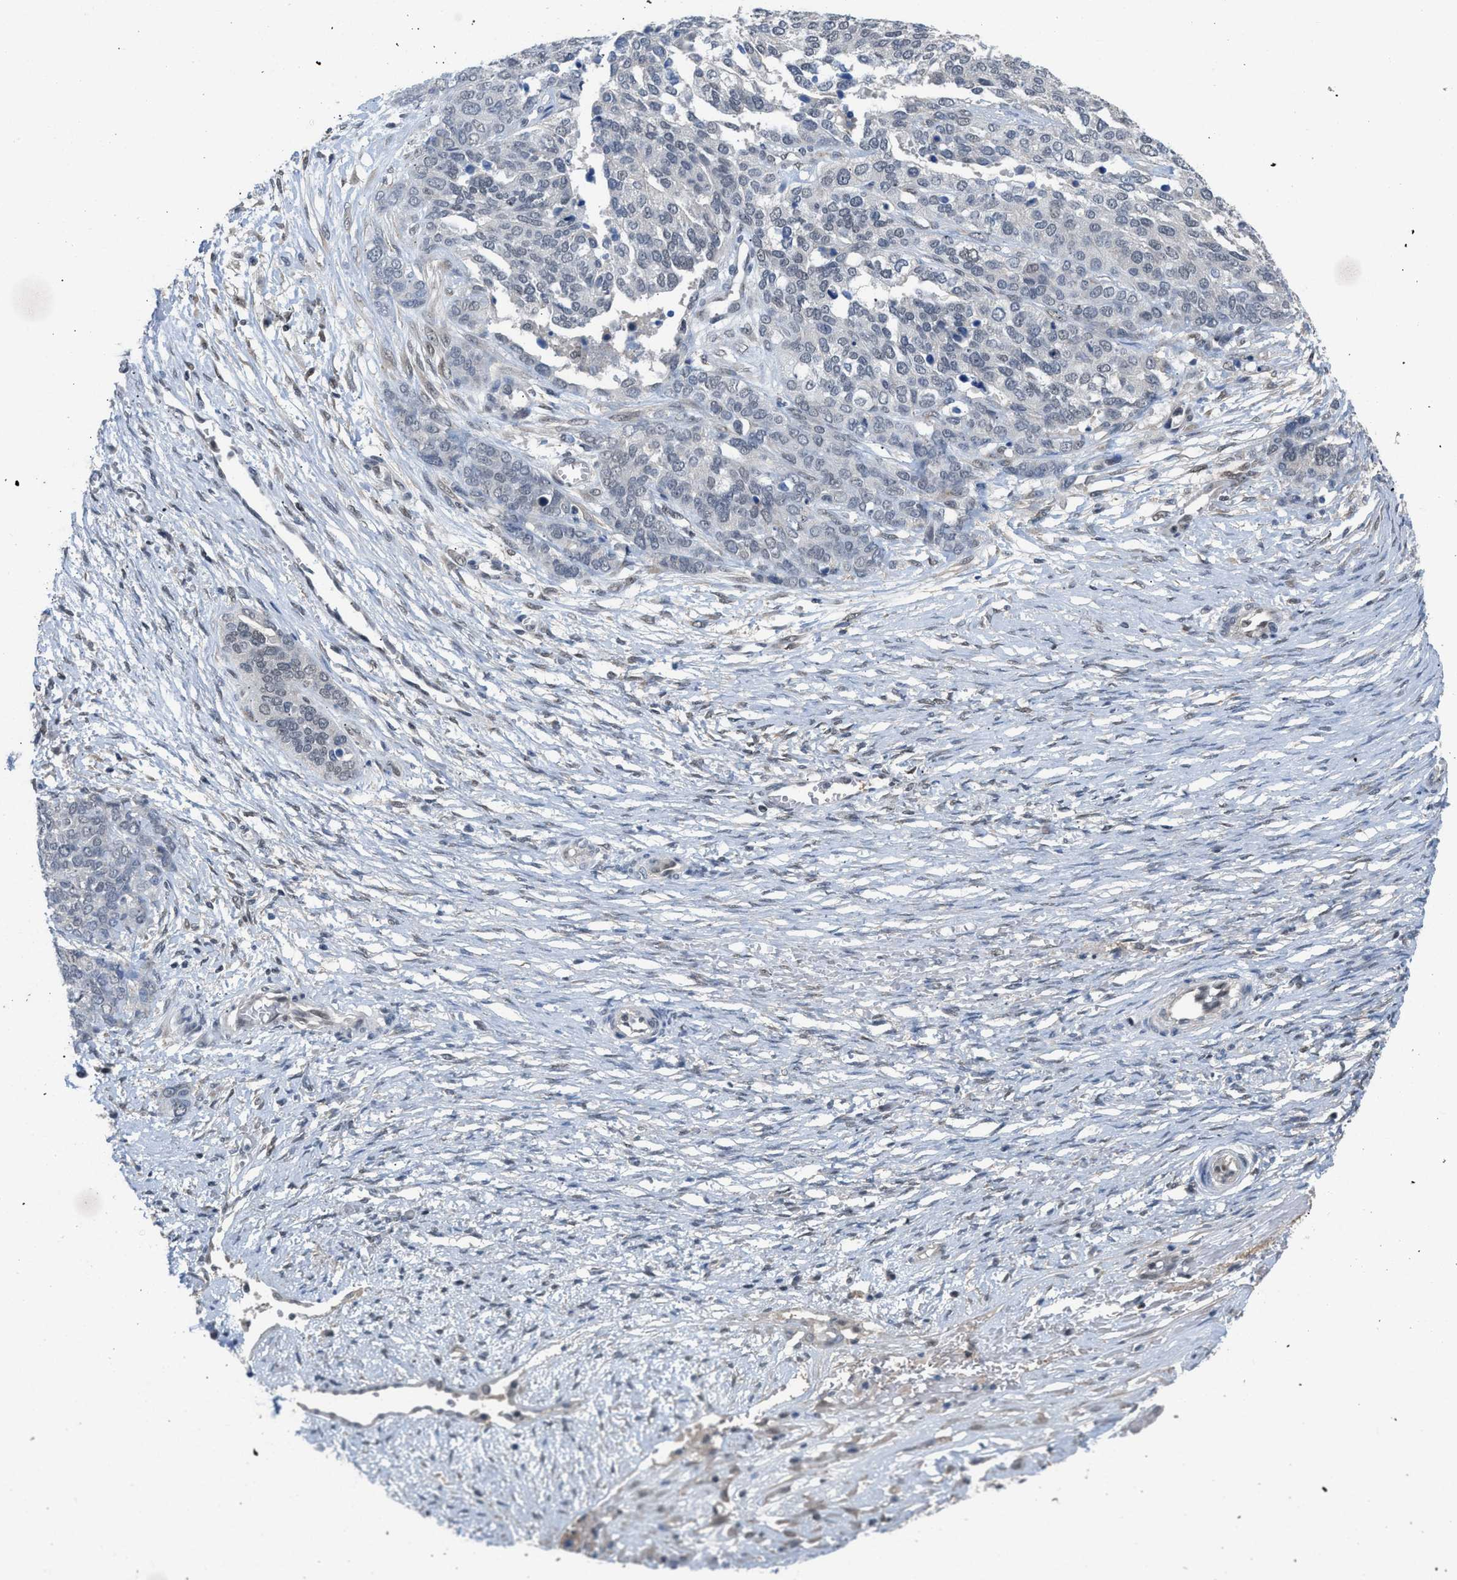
{"staining": {"intensity": "negative", "quantity": "none", "location": "none"}, "tissue": "ovarian cancer", "cell_type": "Tumor cells", "image_type": "cancer", "snomed": [{"axis": "morphology", "description": "Cystadenocarcinoma, serous, NOS"}, {"axis": "topography", "description": "Ovary"}], "caption": "This is an immunohistochemistry micrograph of ovarian cancer (serous cystadenocarcinoma). There is no positivity in tumor cells.", "gene": "TERF2IP", "patient": {"sex": "female", "age": 44}}